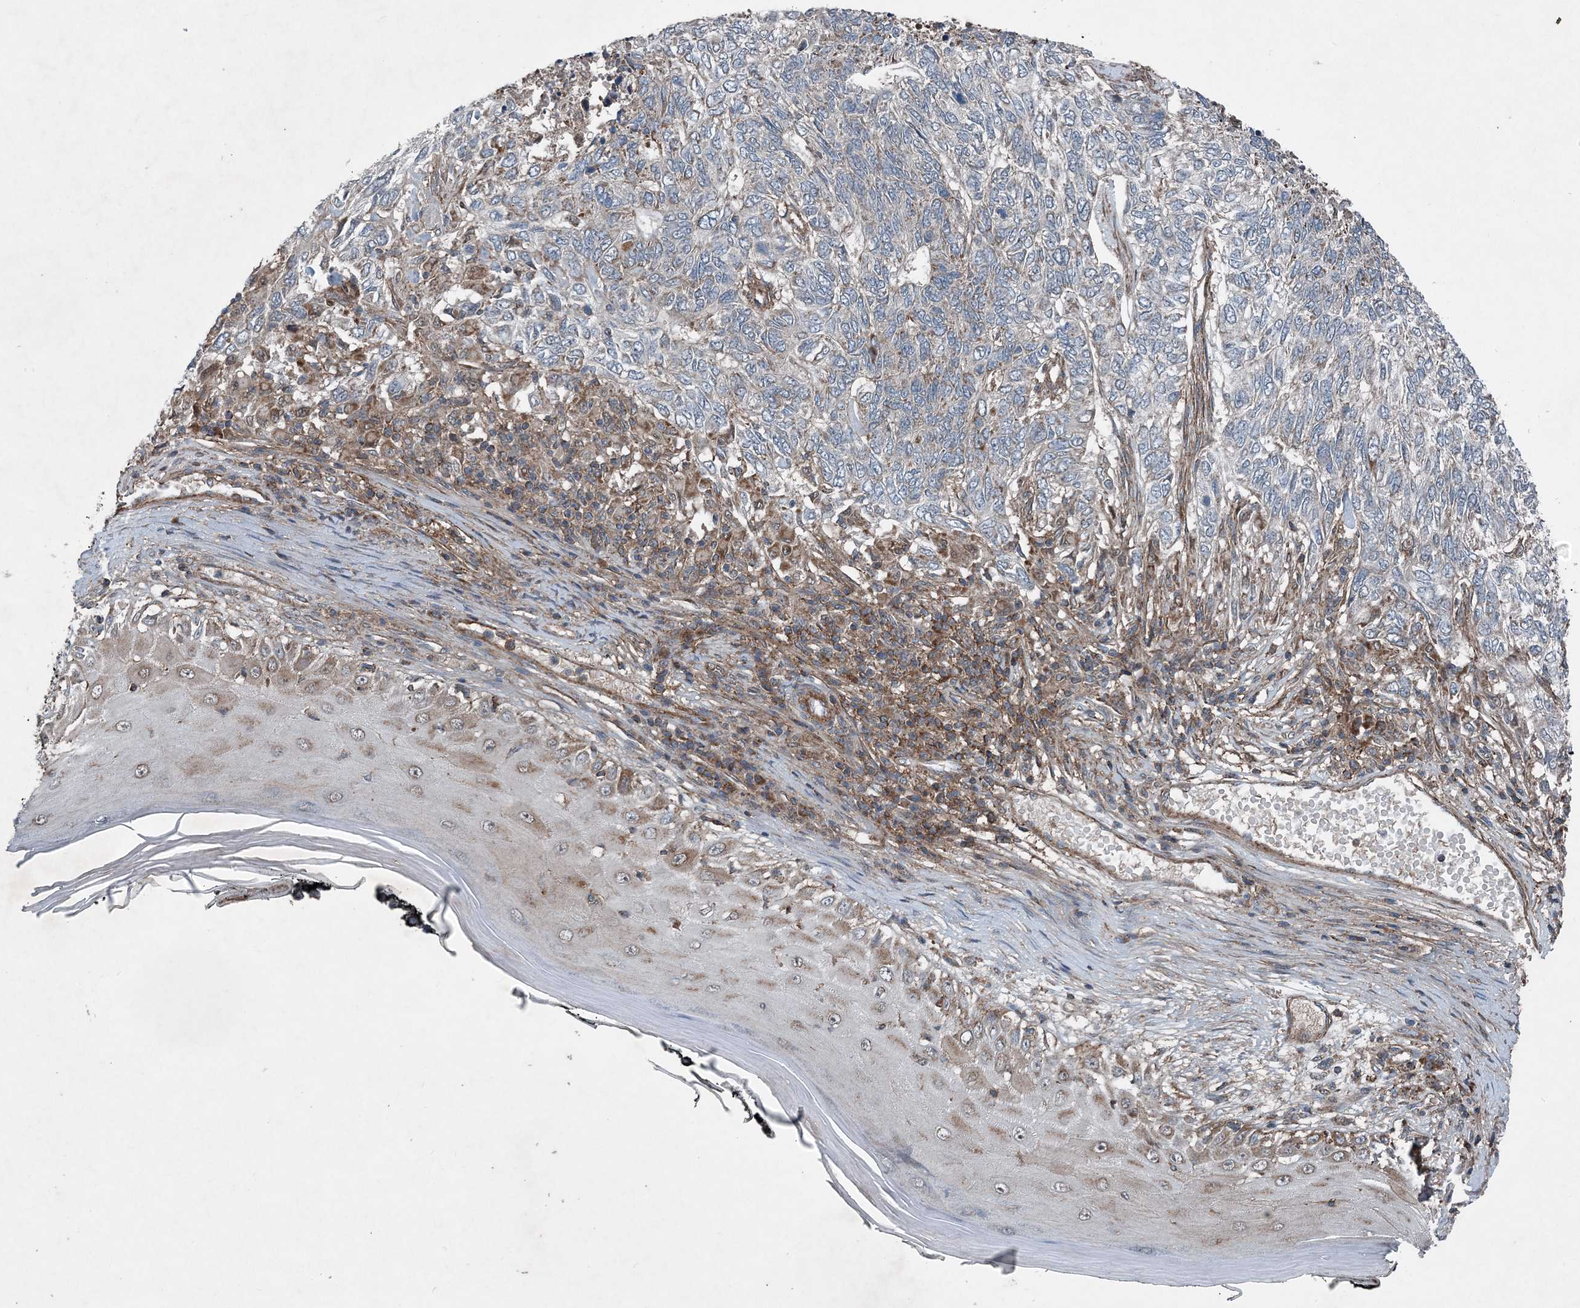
{"staining": {"intensity": "negative", "quantity": "none", "location": "none"}, "tissue": "skin cancer", "cell_type": "Tumor cells", "image_type": "cancer", "snomed": [{"axis": "morphology", "description": "Basal cell carcinoma"}, {"axis": "topography", "description": "Skin"}], "caption": "High power microscopy histopathology image of an immunohistochemistry (IHC) micrograph of basal cell carcinoma (skin), revealing no significant staining in tumor cells.", "gene": "NDUFA2", "patient": {"sex": "female", "age": 65}}